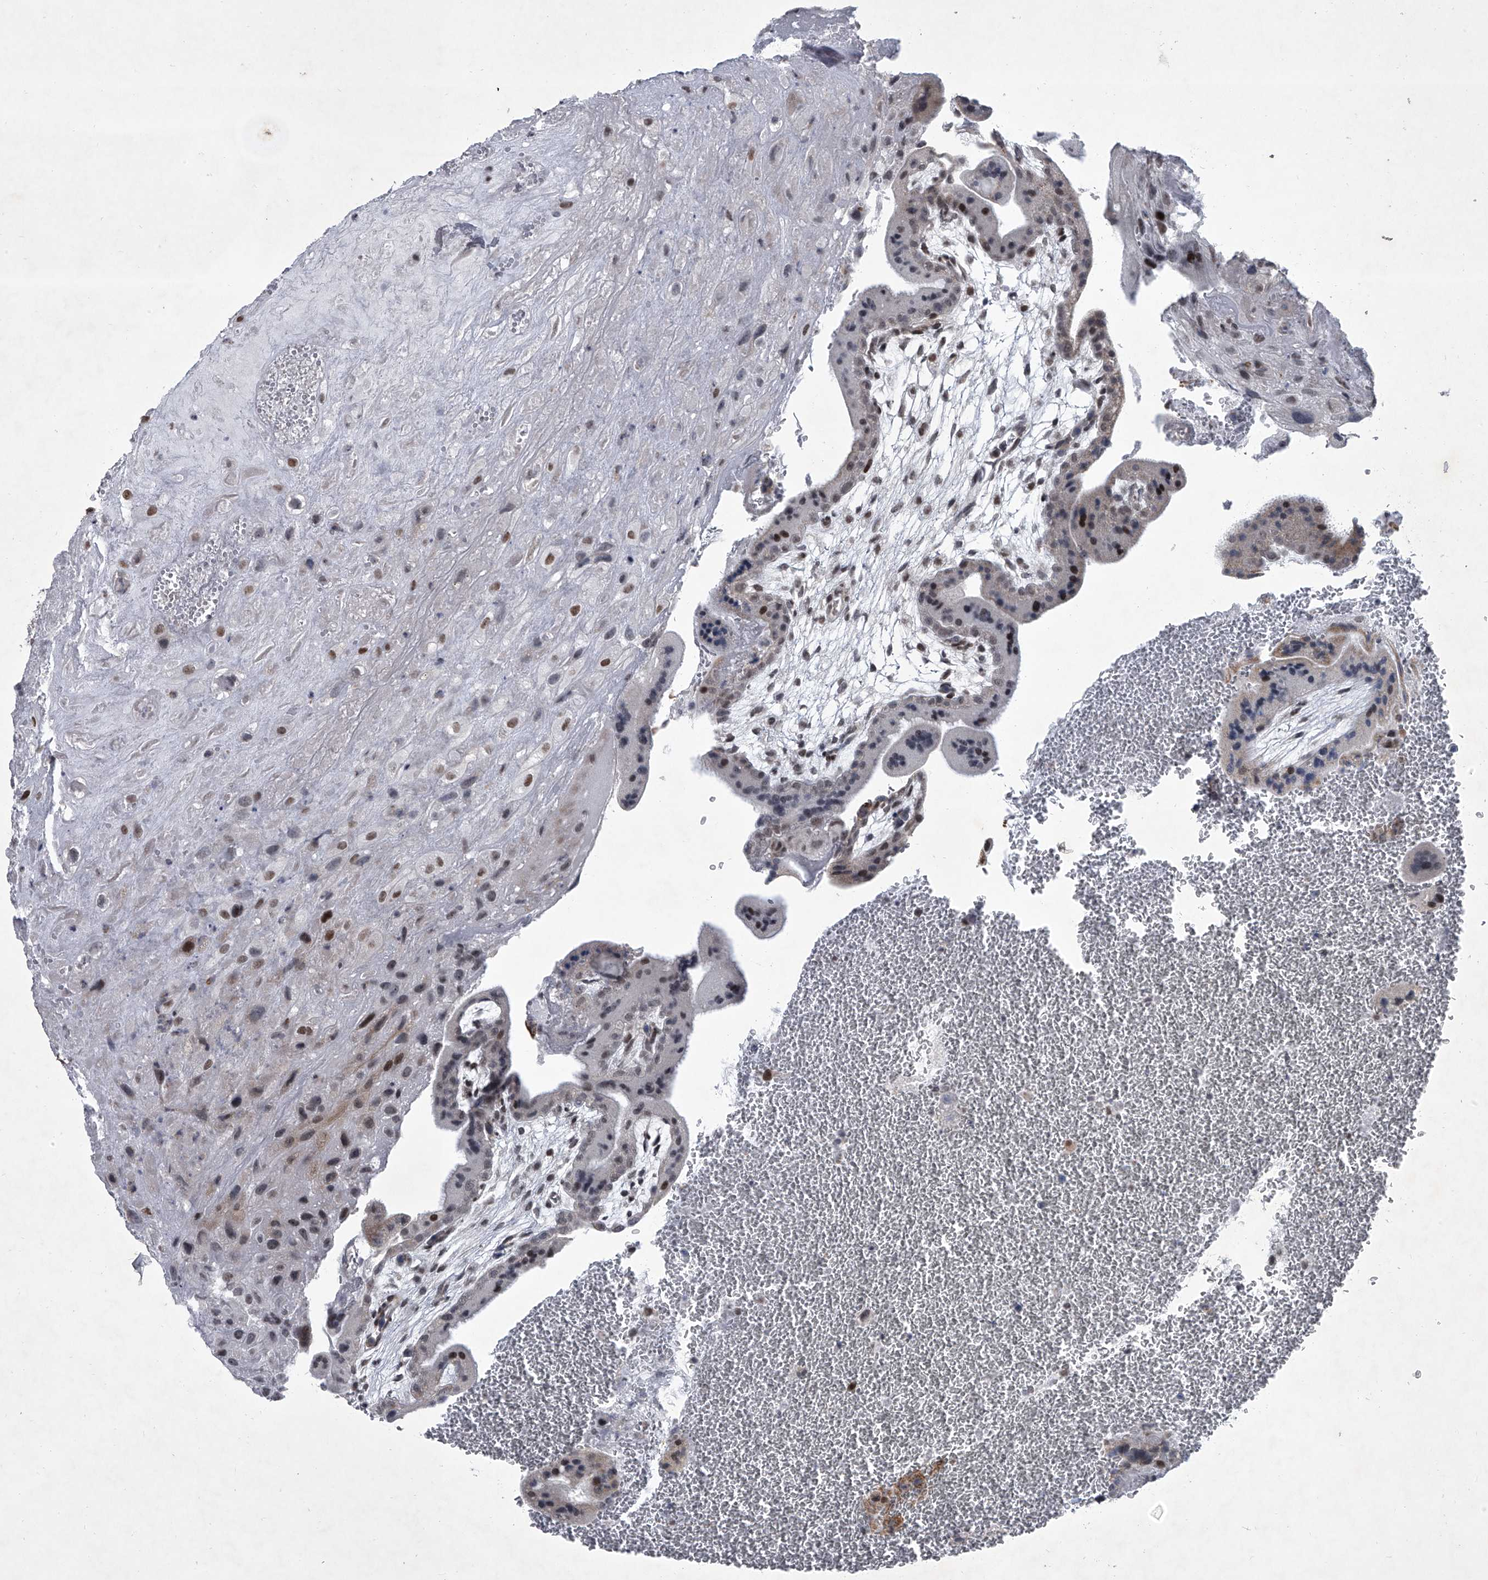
{"staining": {"intensity": "moderate", "quantity": "25%-75%", "location": "nuclear"}, "tissue": "placenta", "cell_type": "Decidual cells", "image_type": "normal", "snomed": [{"axis": "morphology", "description": "Normal tissue, NOS"}, {"axis": "topography", "description": "Placenta"}], "caption": "Placenta stained with DAB immunohistochemistry (IHC) reveals medium levels of moderate nuclear staining in approximately 25%-75% of decidual cells. Nuclei are stained in blue.", "gene": "MLLT1", "patient": {"sex": "female", "age": 35}}